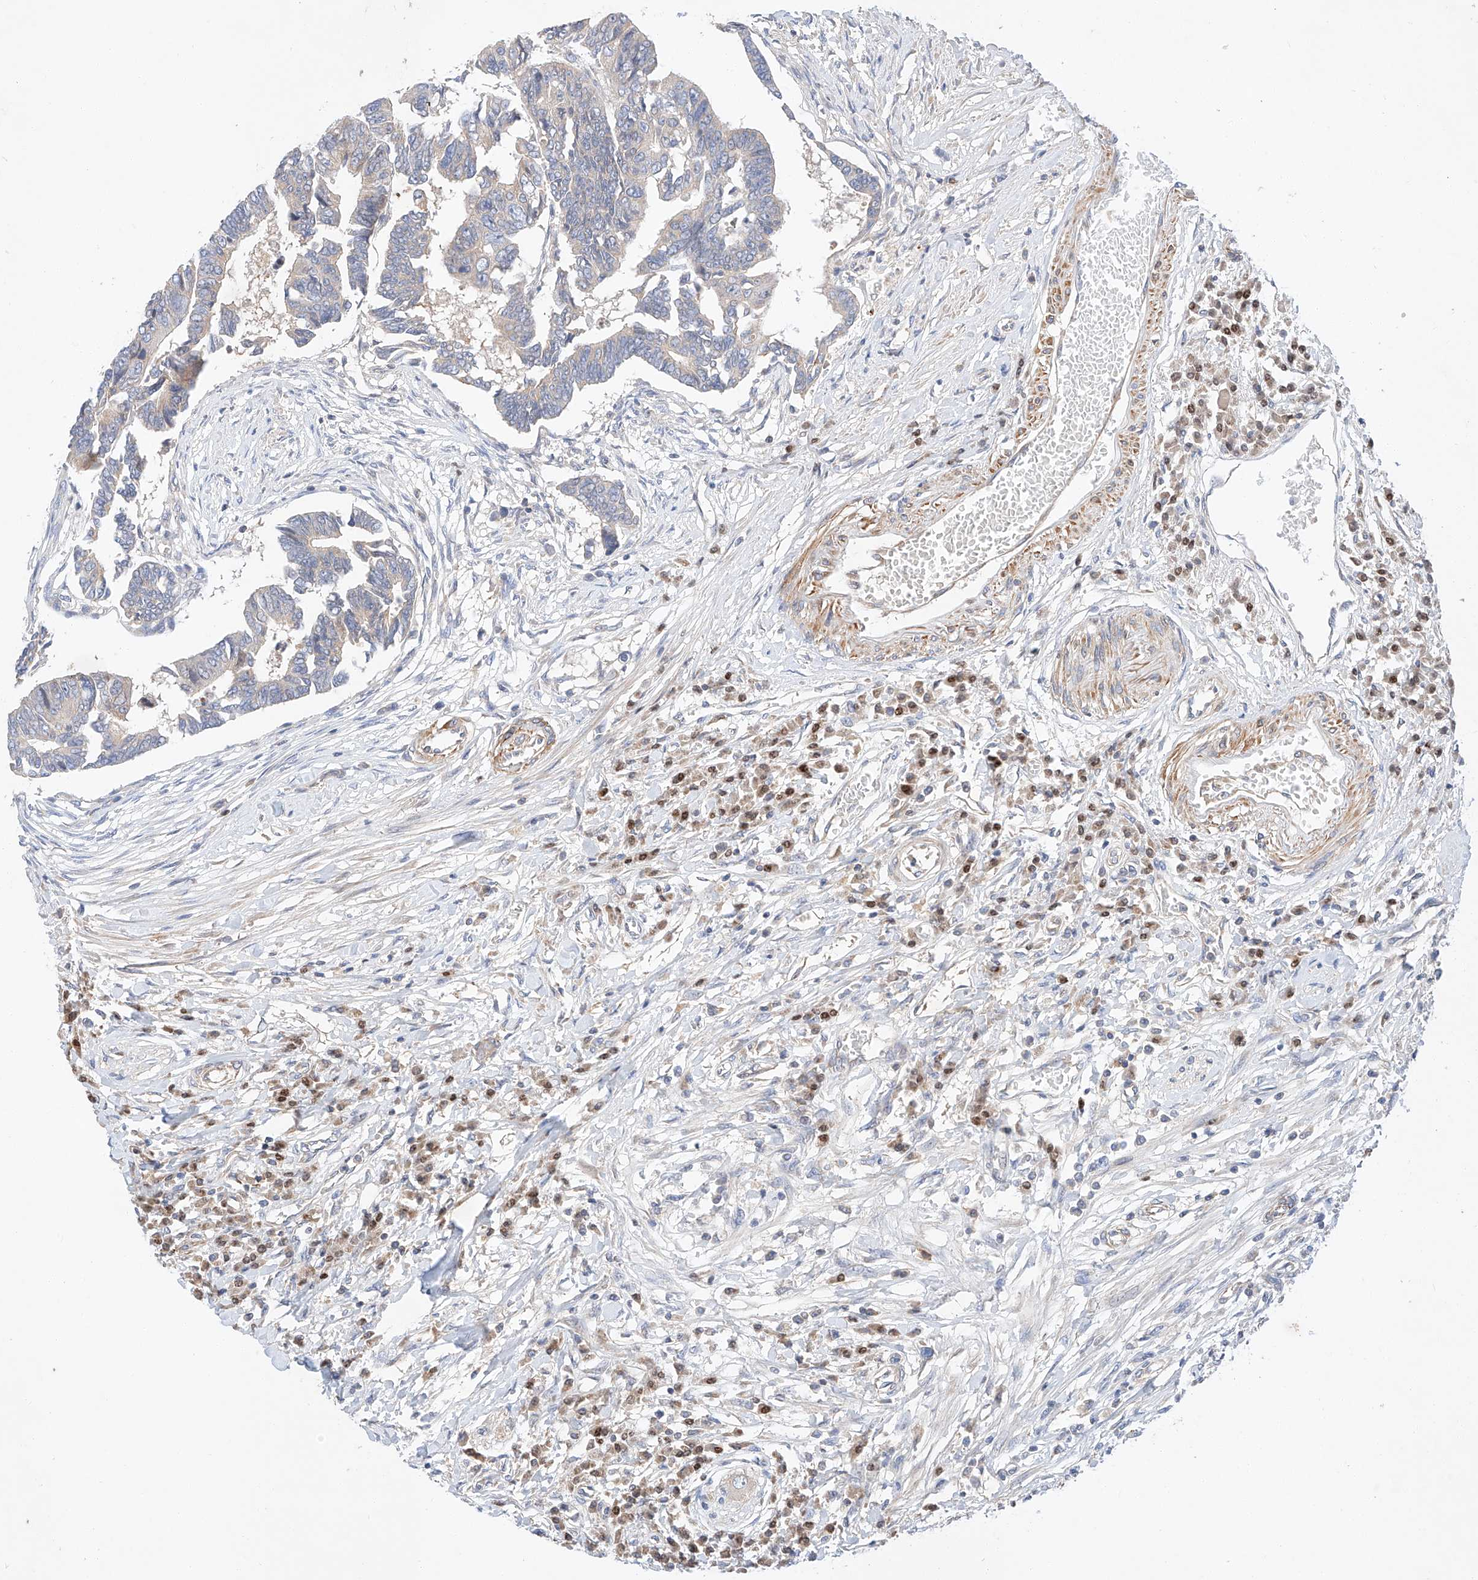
{"staining": {"intensity": "weak", "quantity": "<25%", "location": "cytoplasmic/membranous"}, "tissue": "colorectal cancer", "cell_type": "Tumor cells", "image_type": "cancer", "snomed": [{"axis": "morphology", "description": "Adenocarcinoma, NOS"}, {"axis": "topography", "description": "Rectum"}], "caption": "This is an IHC image of adenocarcinoma (colorectal). There is no expression in tumor cells.", "gene": "C6orf118", "patient": {"sex": "female", "age": 65}}